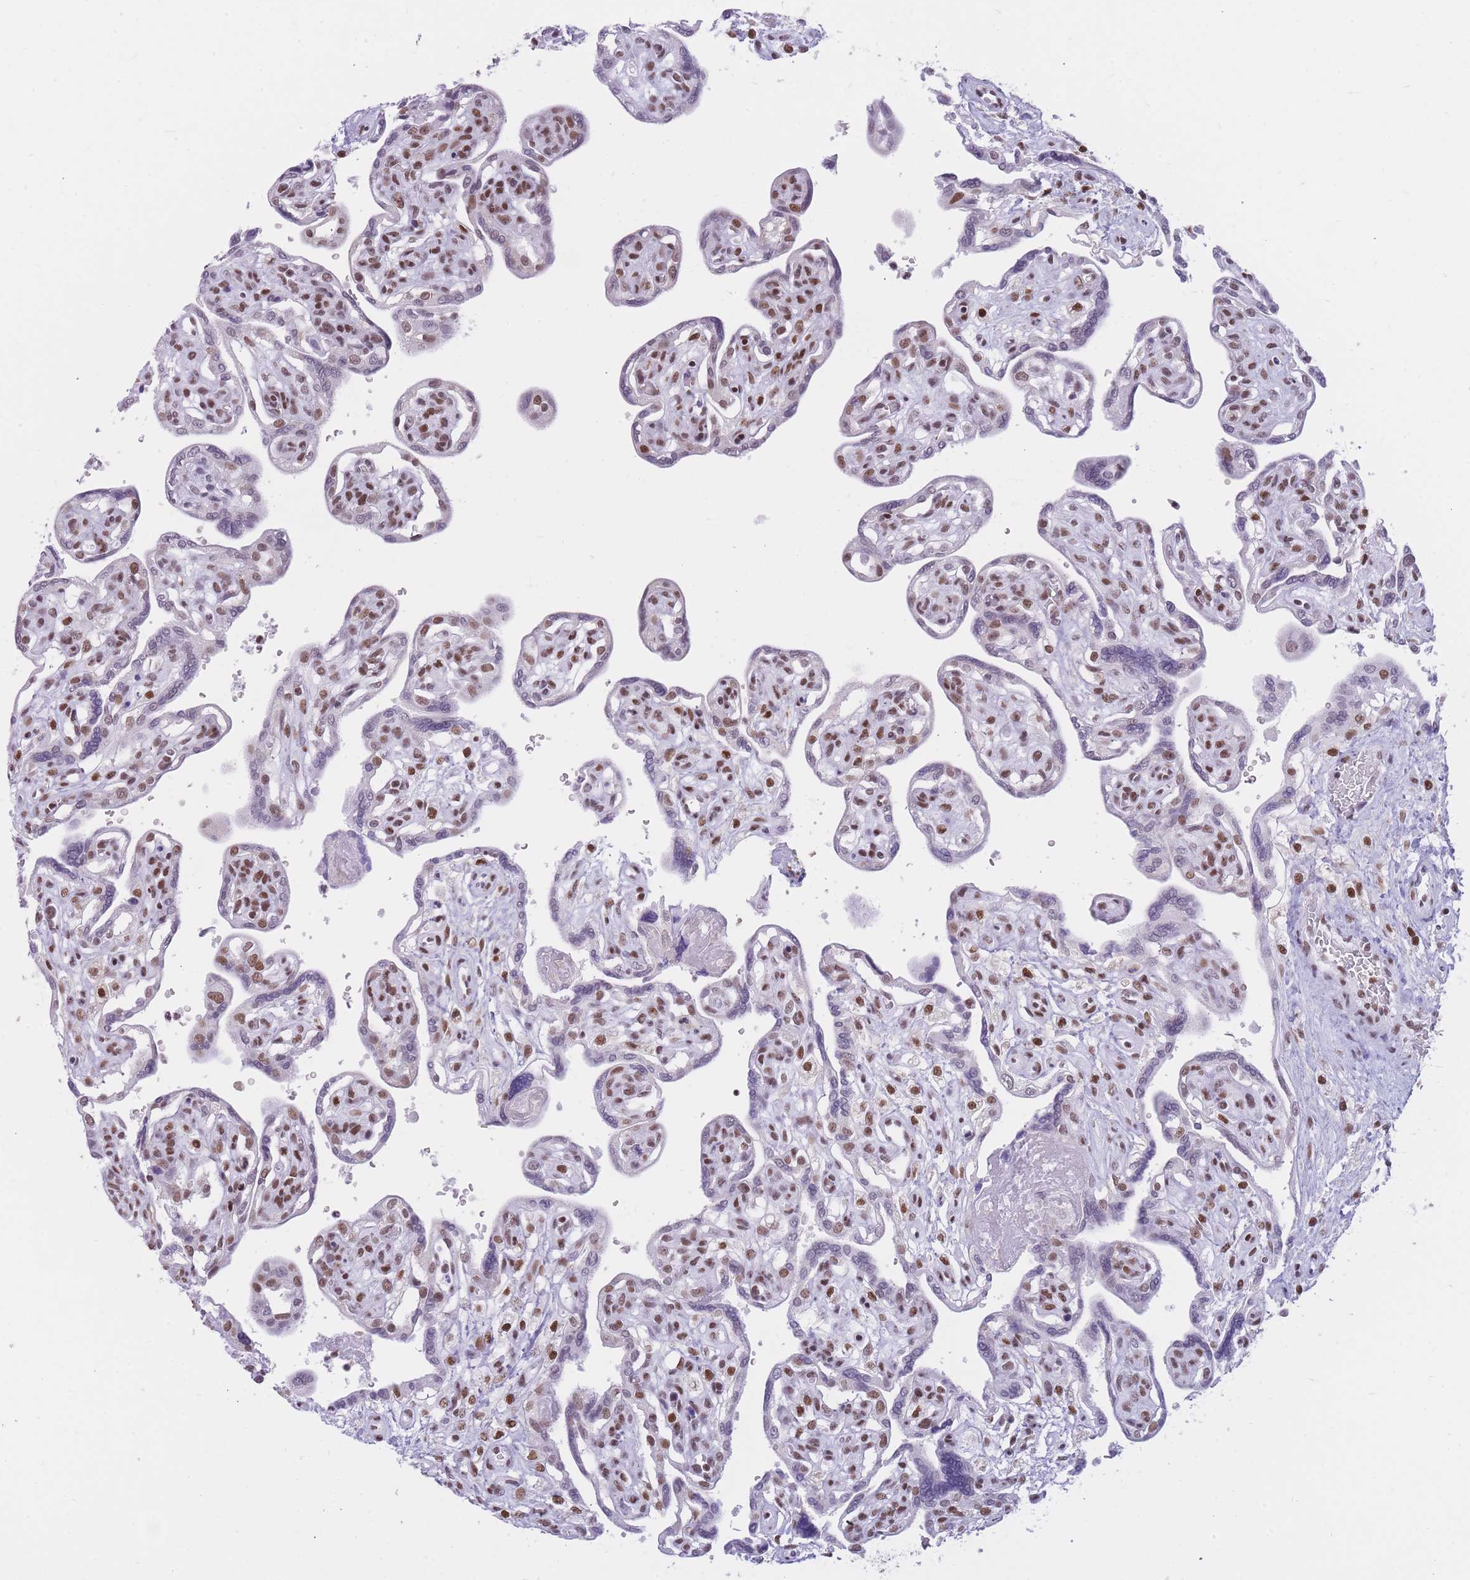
{"staining": {"intensity": "strong", "quantity": "25%-75%", "location": "cytoplasmic/membranous,nuclear"}, "tissue": "placenta", "cell_type": "Decidual cells", "image_type": "normal", "snomed": [{"axis": "morphology", "description": "Normal tissue, NOS"}, {"axis": "topography", "description": "Placenta"}], "caption": "Protein staining reveals strong cytoplasmic/membranous,nuclear staining in about 25%-75% of decidual cells in normal placenta.", "gene": "HNRNPUL1", "patient": {"sex": "female", "age": 39}}